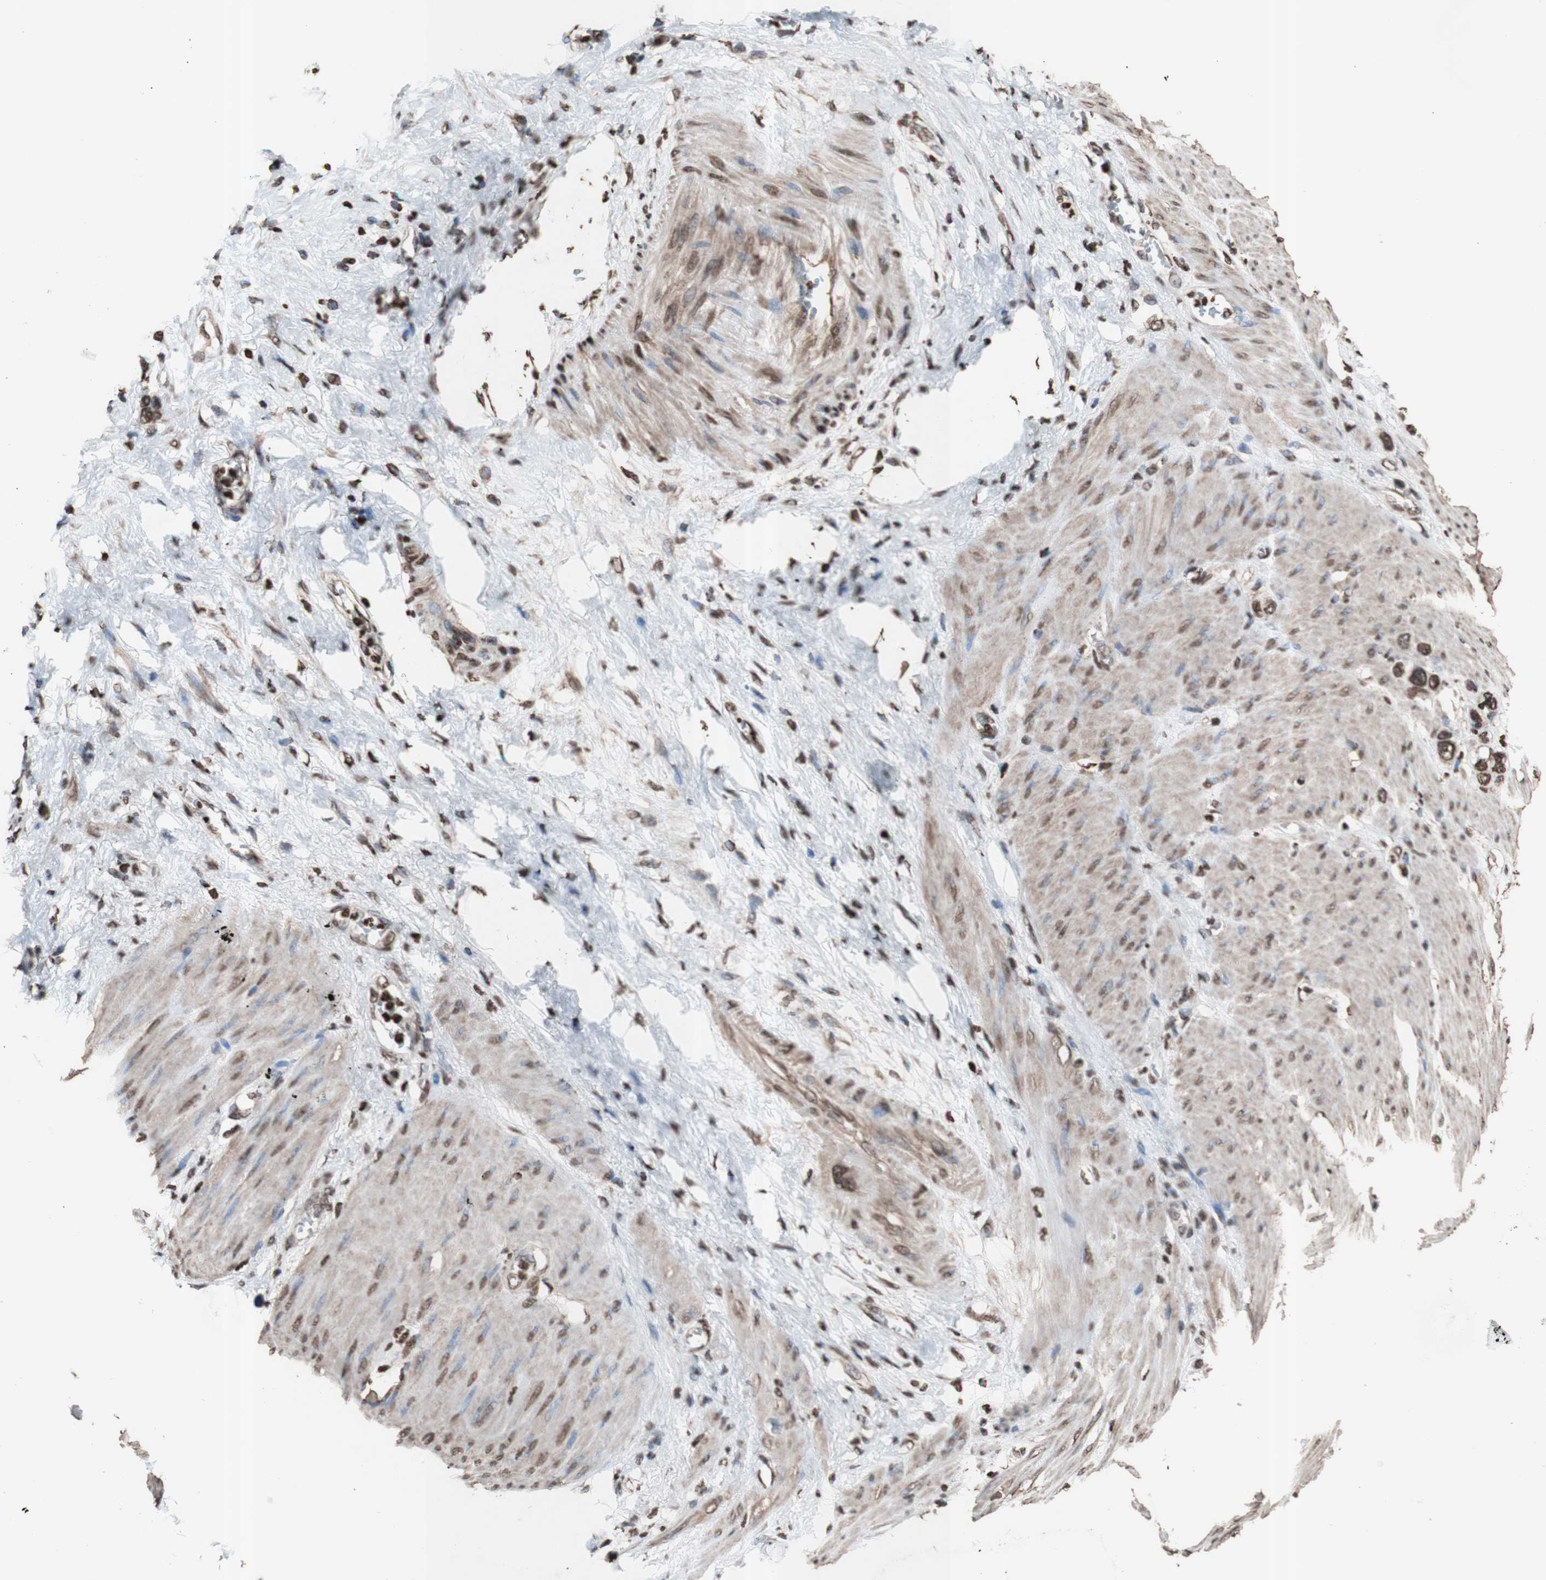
{"staining": {"intensity": "strong", "quantity": ">75%", "location": "nuclear"}, "tissue": "stomach cancer", "cell_type": "Tumor cells", "image_type": "cancer", "snomed": [{"axis": "morphology", "description": "Adenocarcinoma, NOS"}, {"axis": "morphology", "description": "Adenocarcinoma, High grade"}, {"axis": "topography", "description": "Stomach, upper"}, {"axis": "topography", "description": "Stomach, lower"}], "caption": "Immunohistochemistry of human adenocarcinoma (stomach) displays high levels of strong nuclear expression in approximately >75% of tumor cells.", "gene": "SNAI2", "patient": {"sex": "female", "age": 65}}